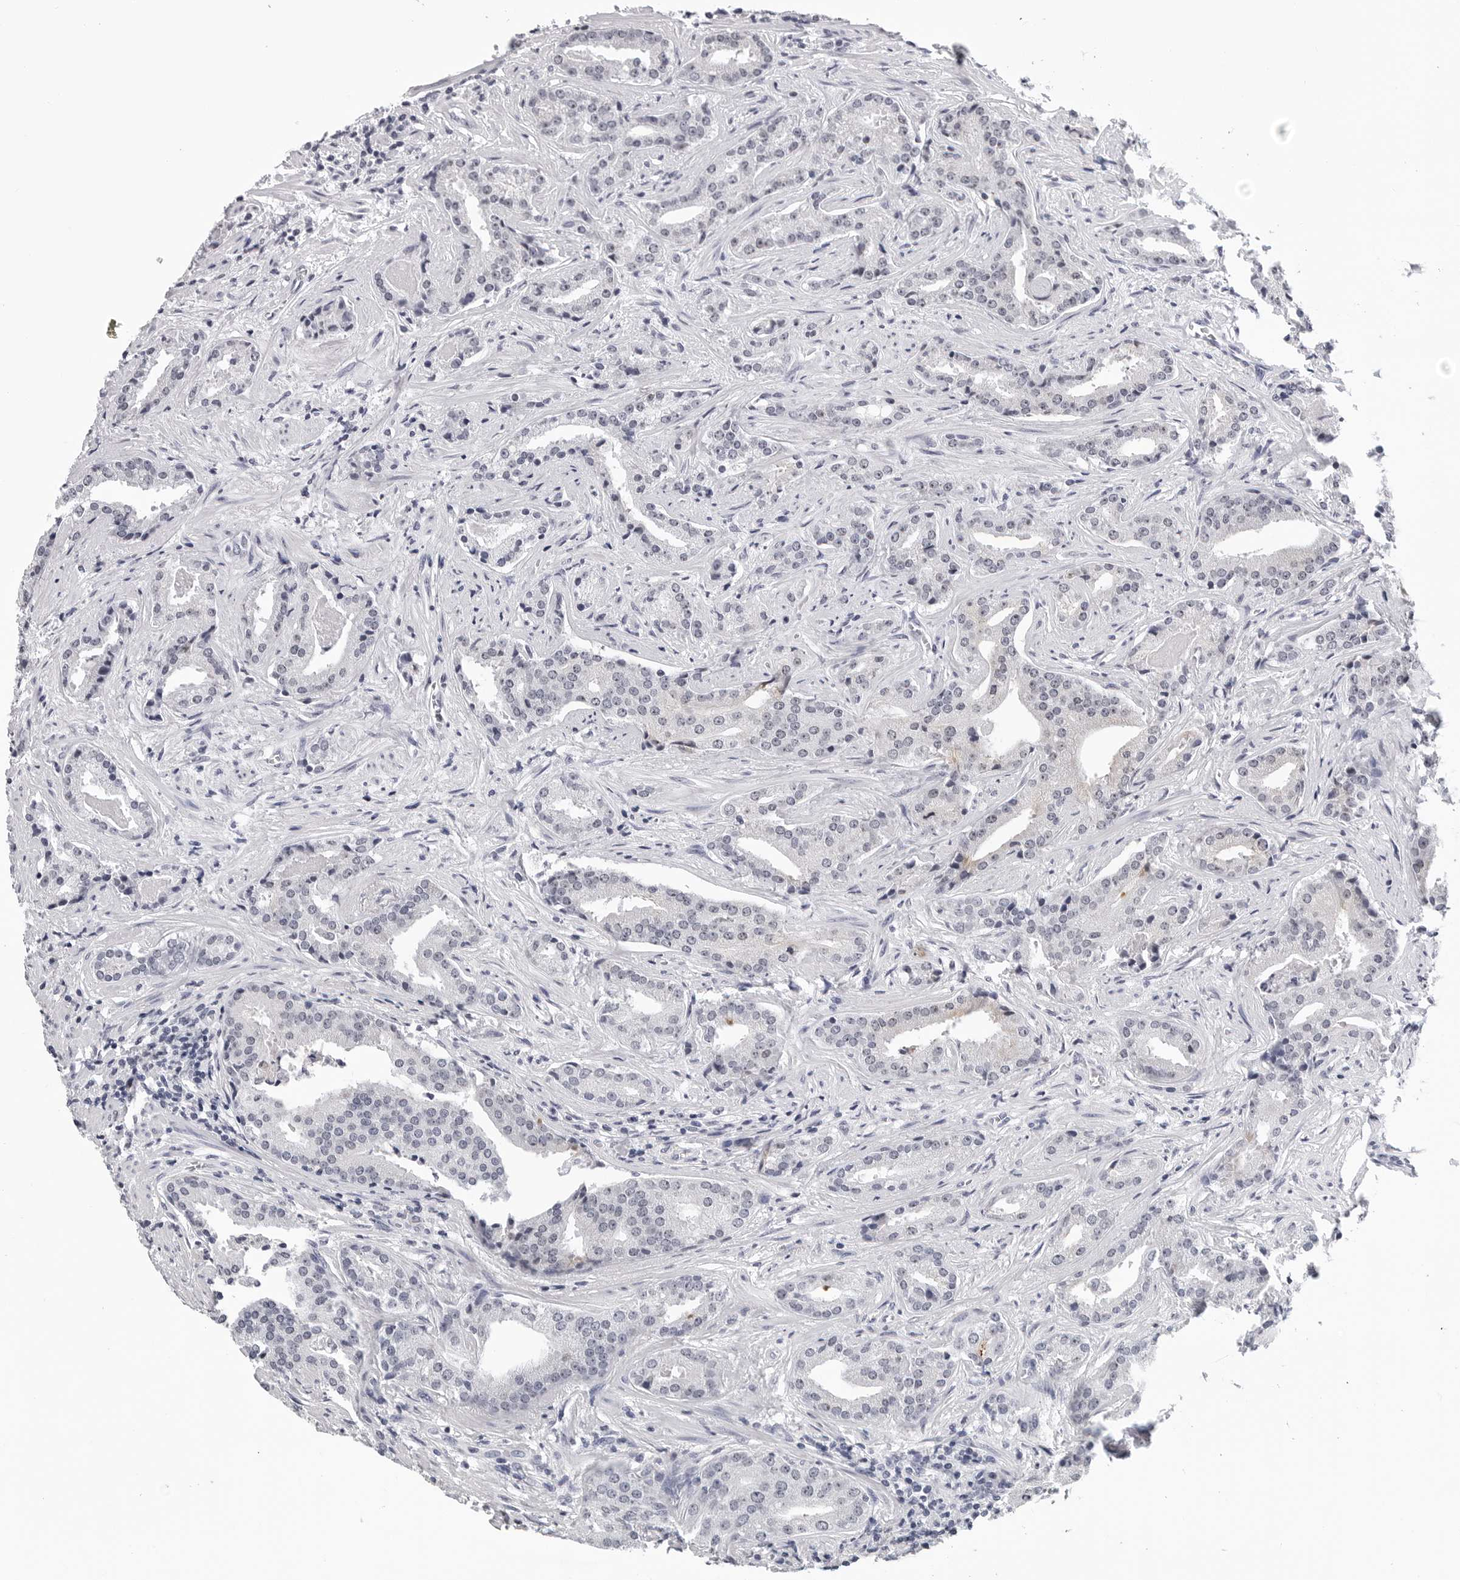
{"staining": {"intensity": "negative", "quantity": "none", "location": "none"}, "tissue": "prostate cancer", "cell_type": "Tumor cells", "image_type": "cancer", "snomed": [{"axis": "morphology", "description": "Adenocarcinoma, Low grade"}, {"axis": "topography", "description": "Prostate"}], "caption": "Image shows no protein staining in tumor cells of prostate cancer tissue.", "gene": "GNL2", "patient": {"sex": "male", "age": 67}}